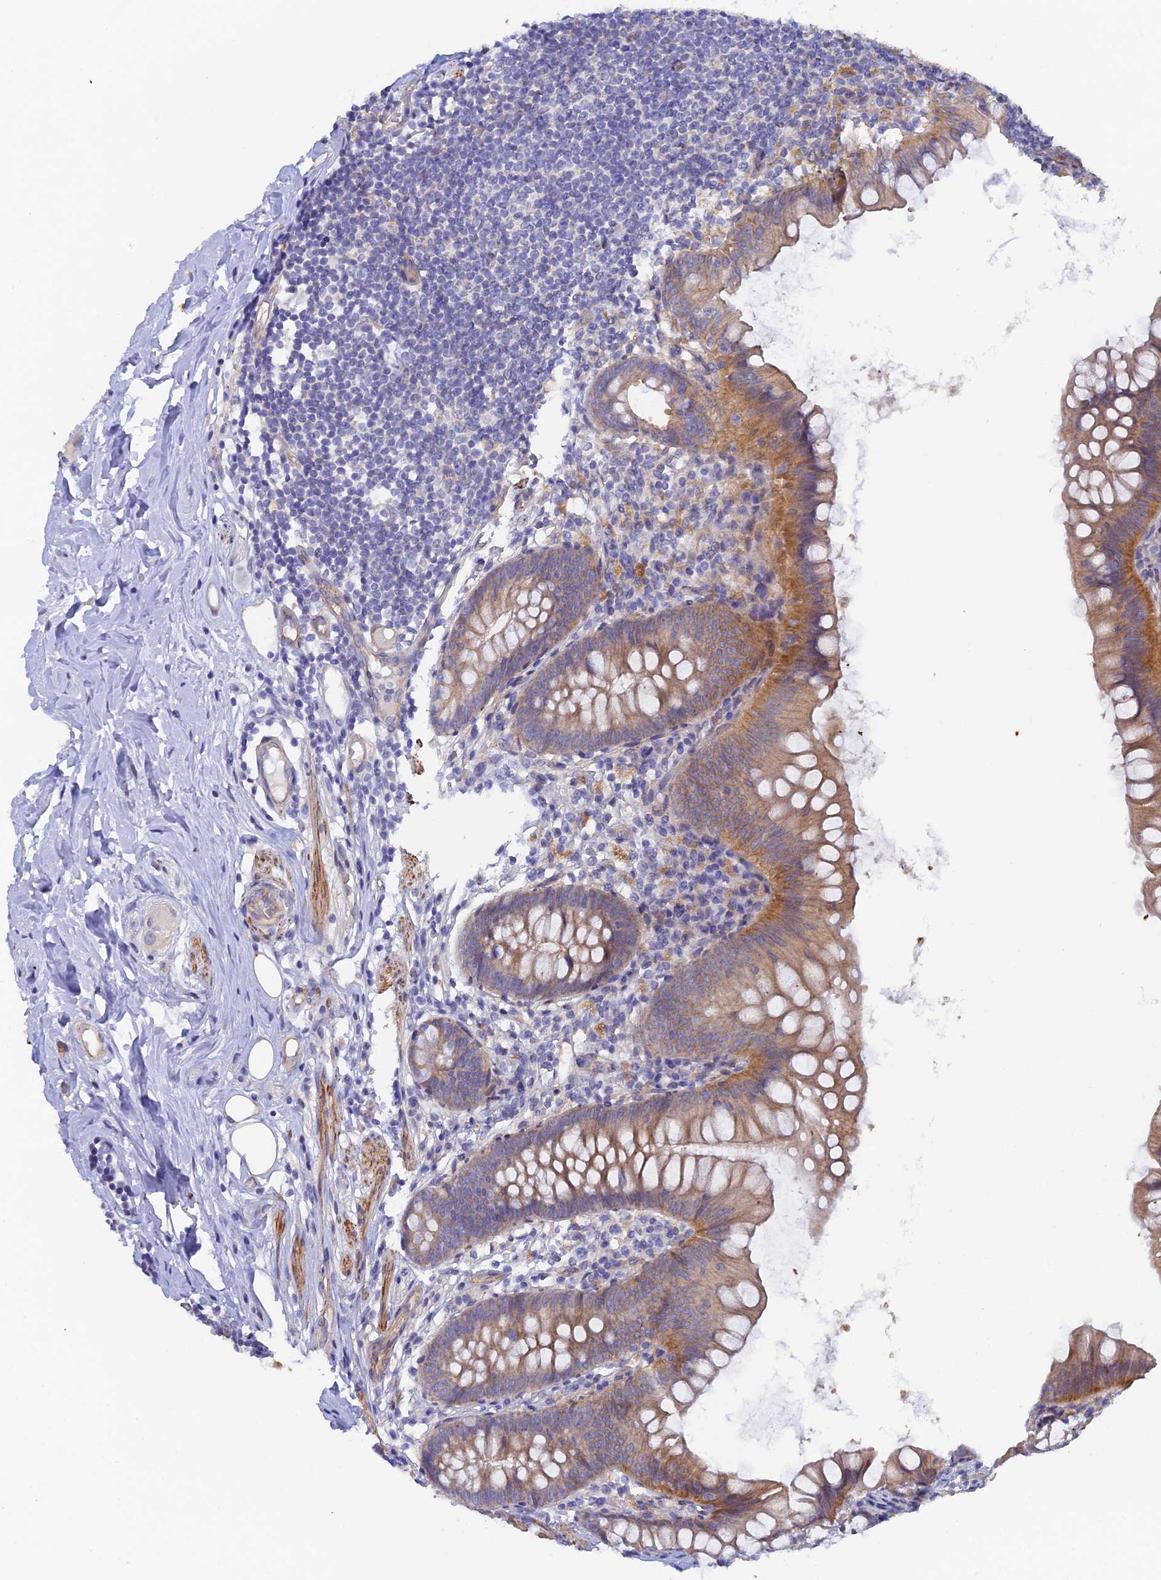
{"staining": {"intensity": "moderate", "quantity": ">75%", "location": "cytoplasmic/membranous"}, "tissue": "appendix", "cell_type": "Glandular cells", "image_type": "normal", "snomed": [{"axis": "morphology", "description": "Normal tissue, NOS"}, {"axis": "topography", "description": "Appendix"}], "caption": "A high-resolution image shows IHC staining of benign appendix, which displays moderate cytoplasmic/membranous positivity in about >75% of glandular cells. (DAB (3,3'-diaminobenzidine) IHC, brown staining for protein, blue staining for nuclei).", "gene": "FZR1", "patient": {"sex": "female", "age": 62}}